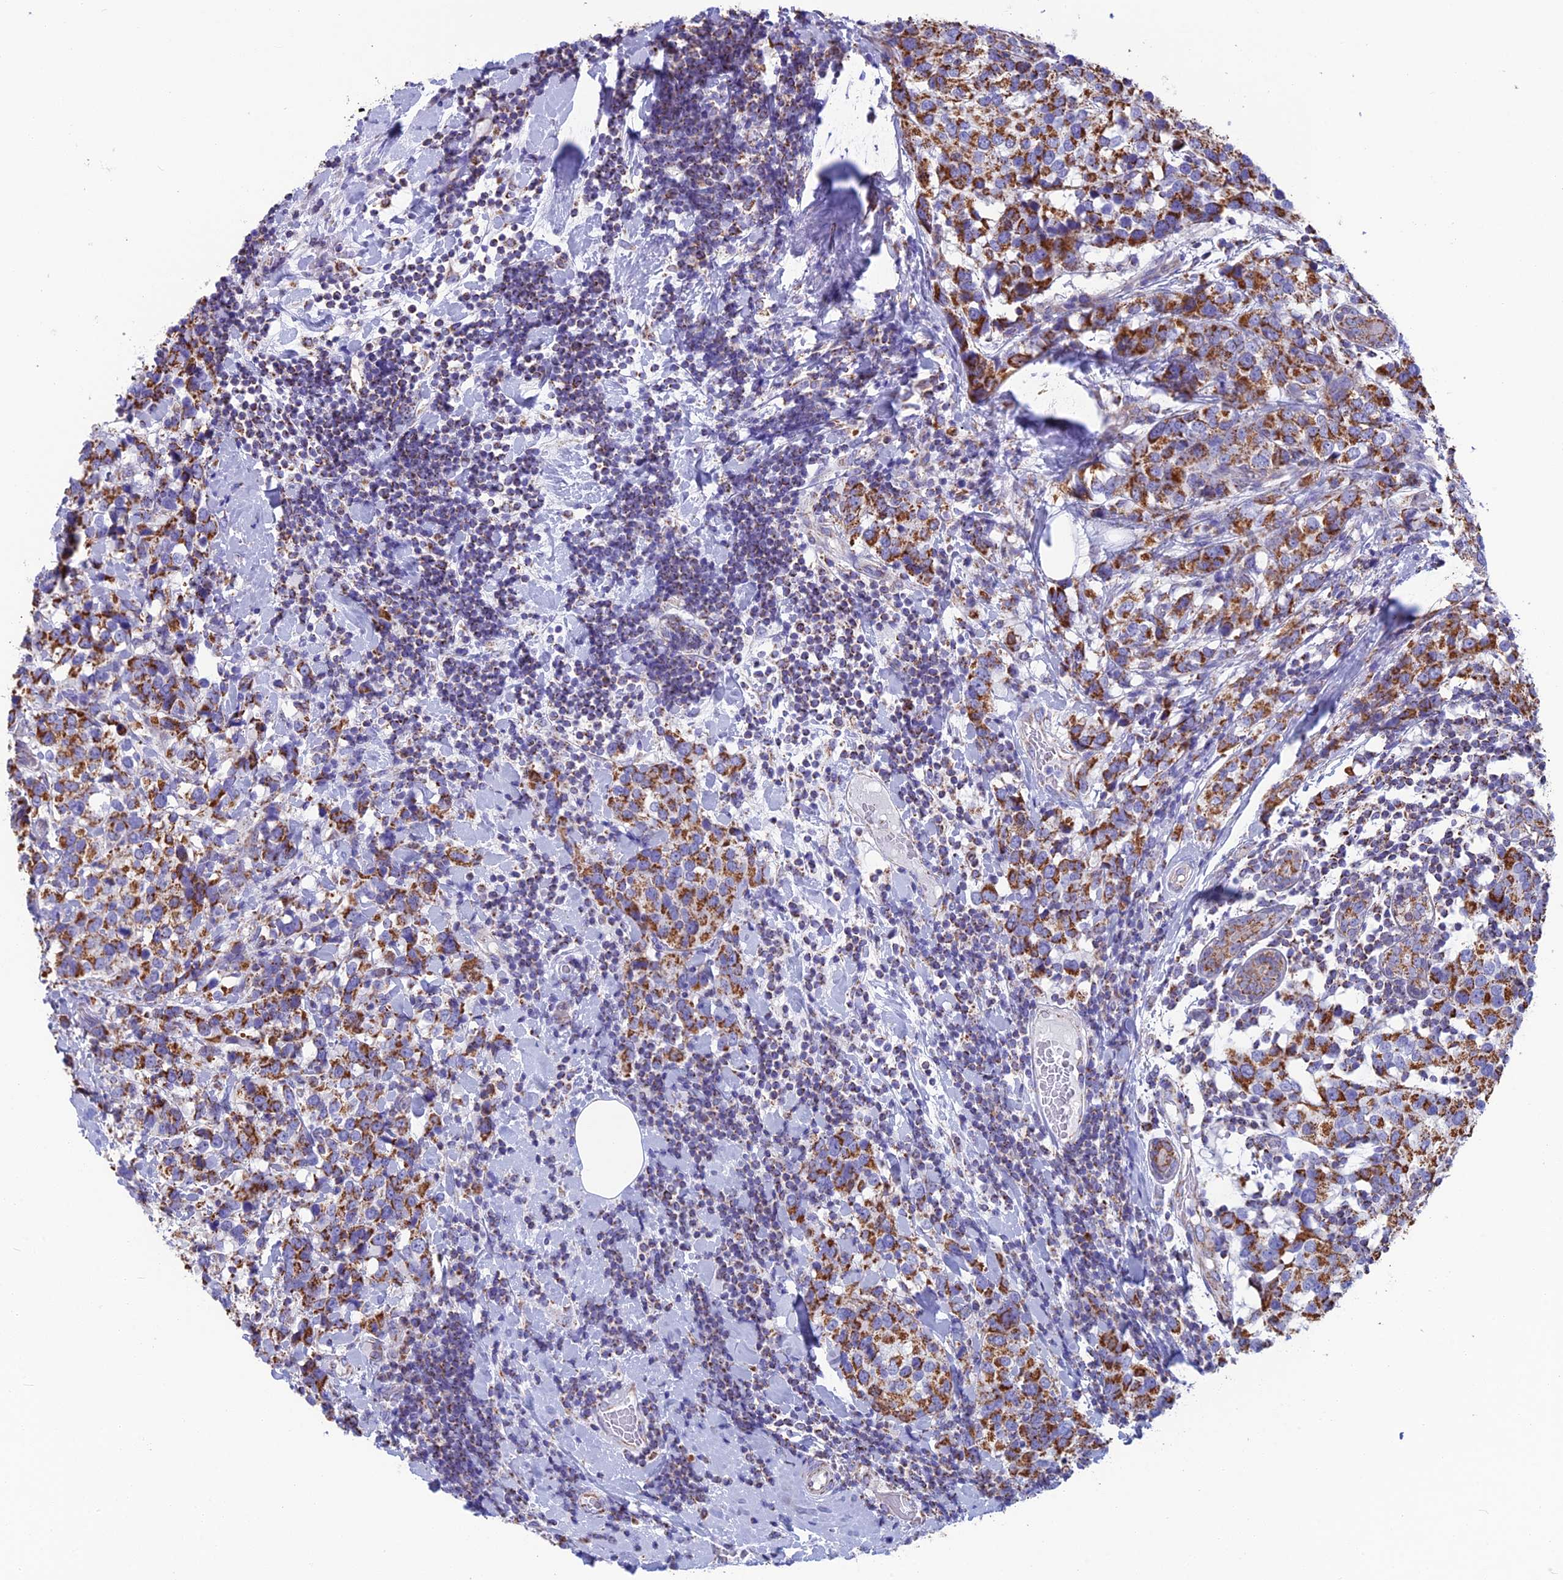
{"staining": {"intensity": "strong", "quantity": ">75%", "location": "cytoplasmic/membranous"}, "tissue": "breast cancer", "cell_type": "Tumor cells", "image_type": "cancer", "snomed": [{"axis": "morphology", "description": "Lobular carcinoma"}, {"axis": "topography", "description": "Breast"}], "caption": "Immunohistochemistry (DAB) staining of breast lobular carcinoma displays strong cytoplasmic/membranous protein positivity in approximately >75% of tumor cells.", "gene": "CS", "patient": {"sex": "female", "age": 59}}